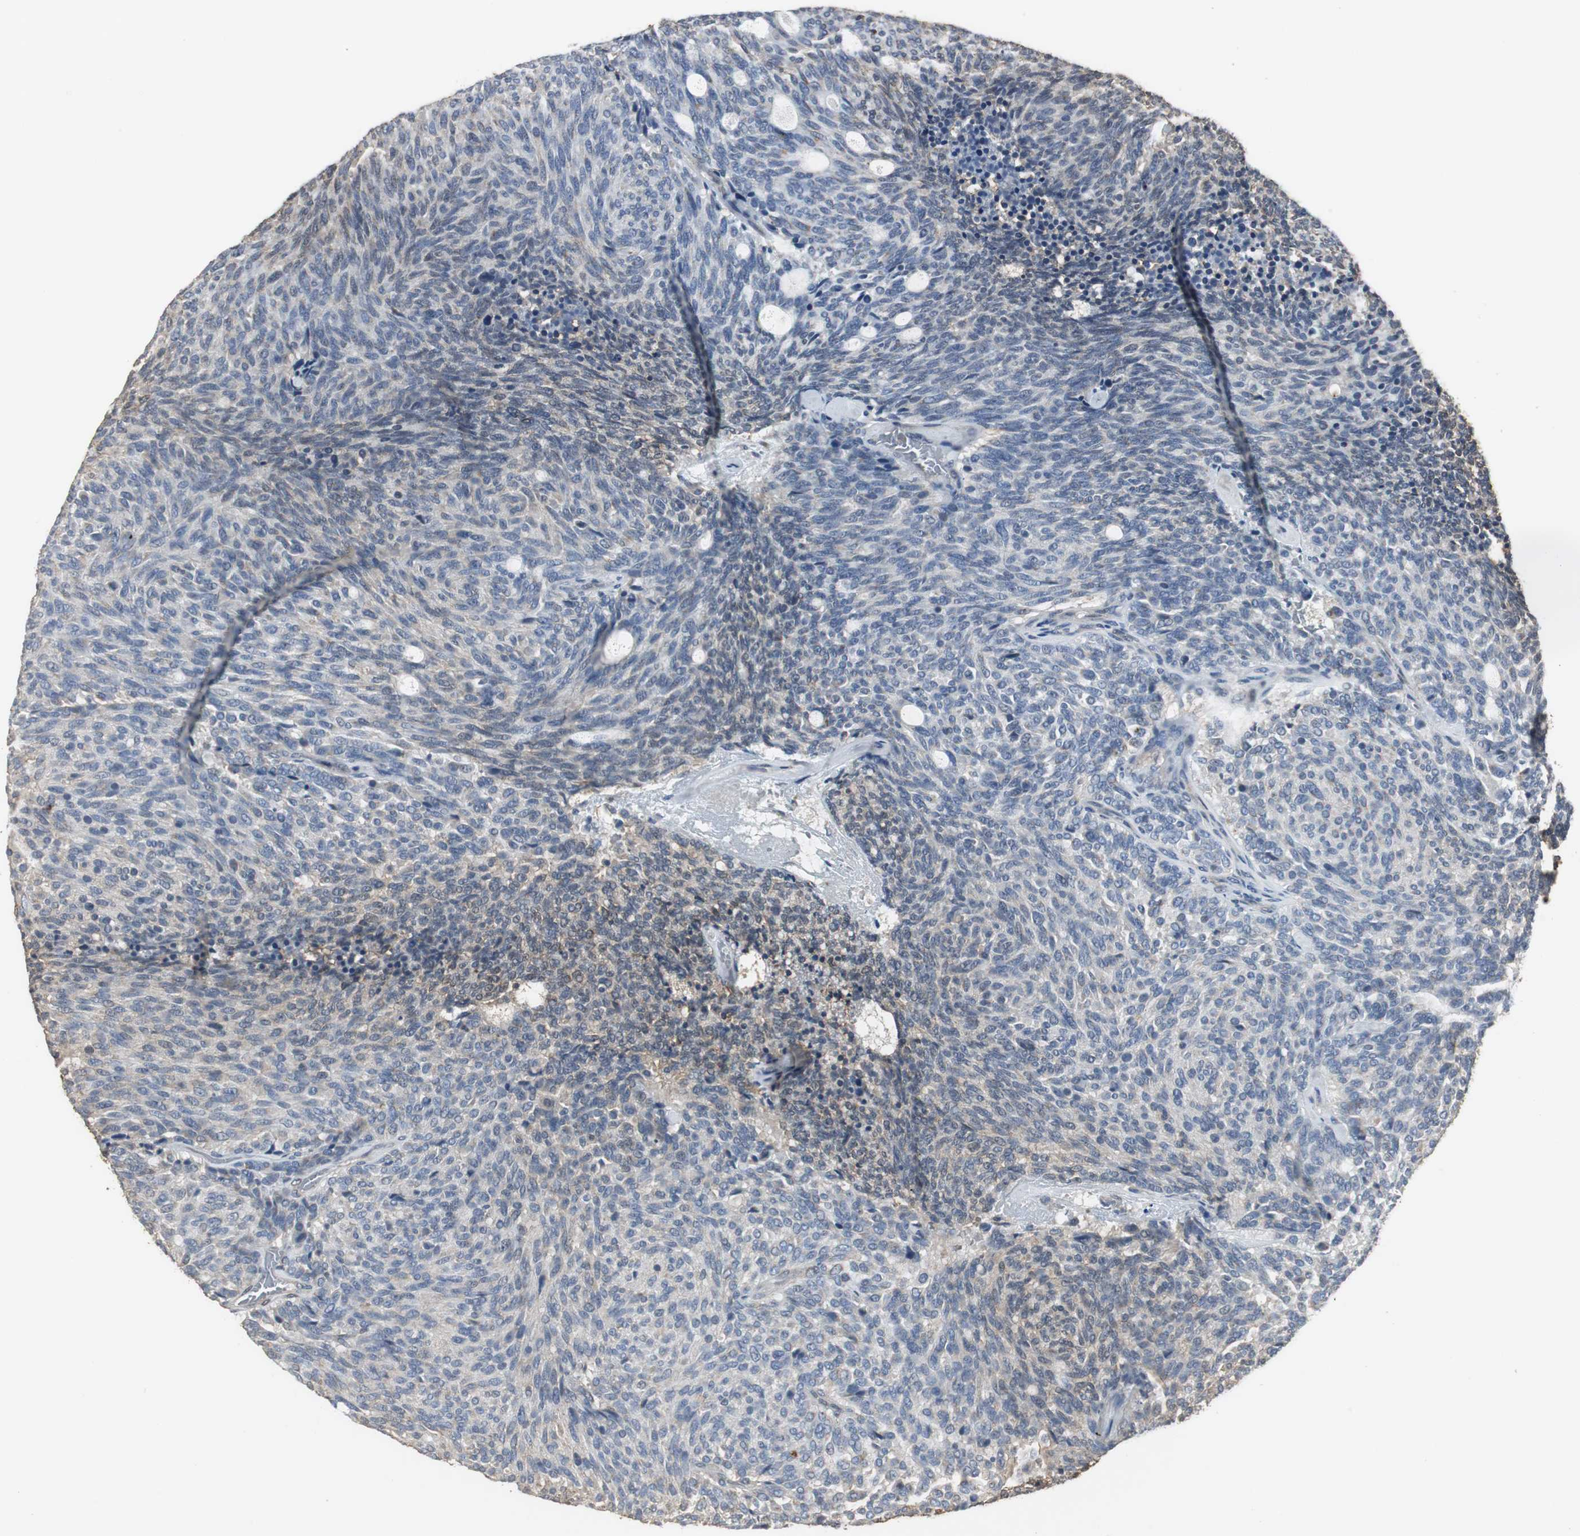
{"staining": {"intensity": "weak", "quantity": "25%-75%", "location": "cytoplasmic/membranous"}, "tissue": "carcinoid", "cell_type": "Tumor cells", "image_type": "cancer", "snomed": [{"axis": "morphology", "description": "Carcinoid, malignant, NOS"}, {"axis": "topography", "description": "Pancreas"}], "caption": "Weak cytoplasmic/membranous staining is appreciated in approximately 25%-75% of tumor cells in carcinoid (malignant). Using DAB (3,3'-diaminobenzidine) (brown) and hematoxylin (blue) stains, captured at high magnification using brightfield microscopy.", "gene": "JTB", "patient": {"sex": "female", "age": 54}}